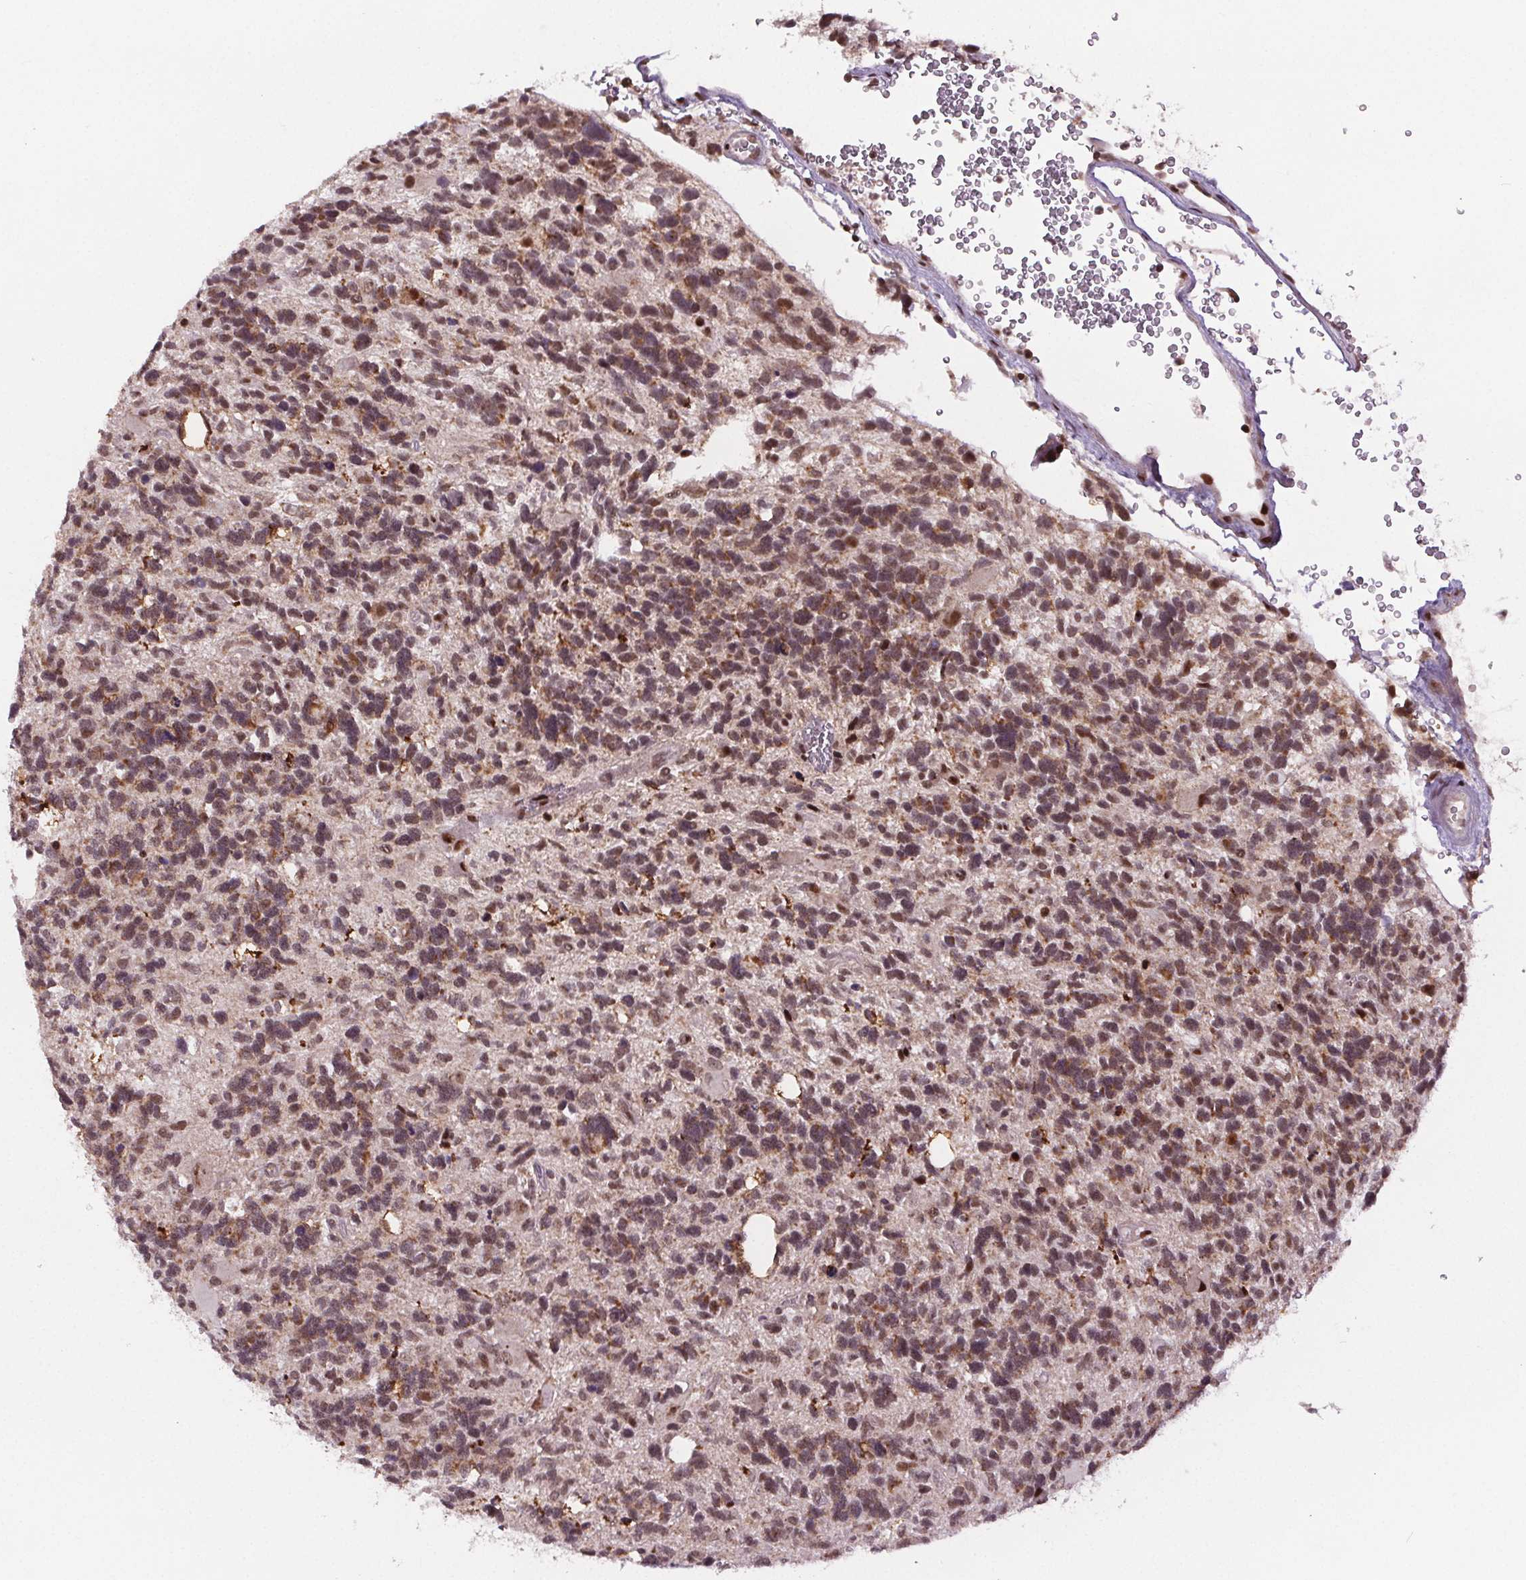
{"staining": {"intensity": "moderate", "quantity": ">75%", "location": "cytoplasmic/membranous,nuclear"}, "tissue": "glioma", "cell_type": "Tumor cells", "image_type": "cancer", "snomed": [{"axis": "morphology", "description": "Glioma, malignant, High grade"}, {"axis": "topography", "description": "Brain"}], "caption": "Malignant glioma (high-grade) was stained to show a protein in brown. There is medium levels of moderate cytoplasmic/membranous and nuclear expression in about >75% of tumor cells.", "gene": "SNRNP35", "patient": {"sex": "male", "age": 49}}